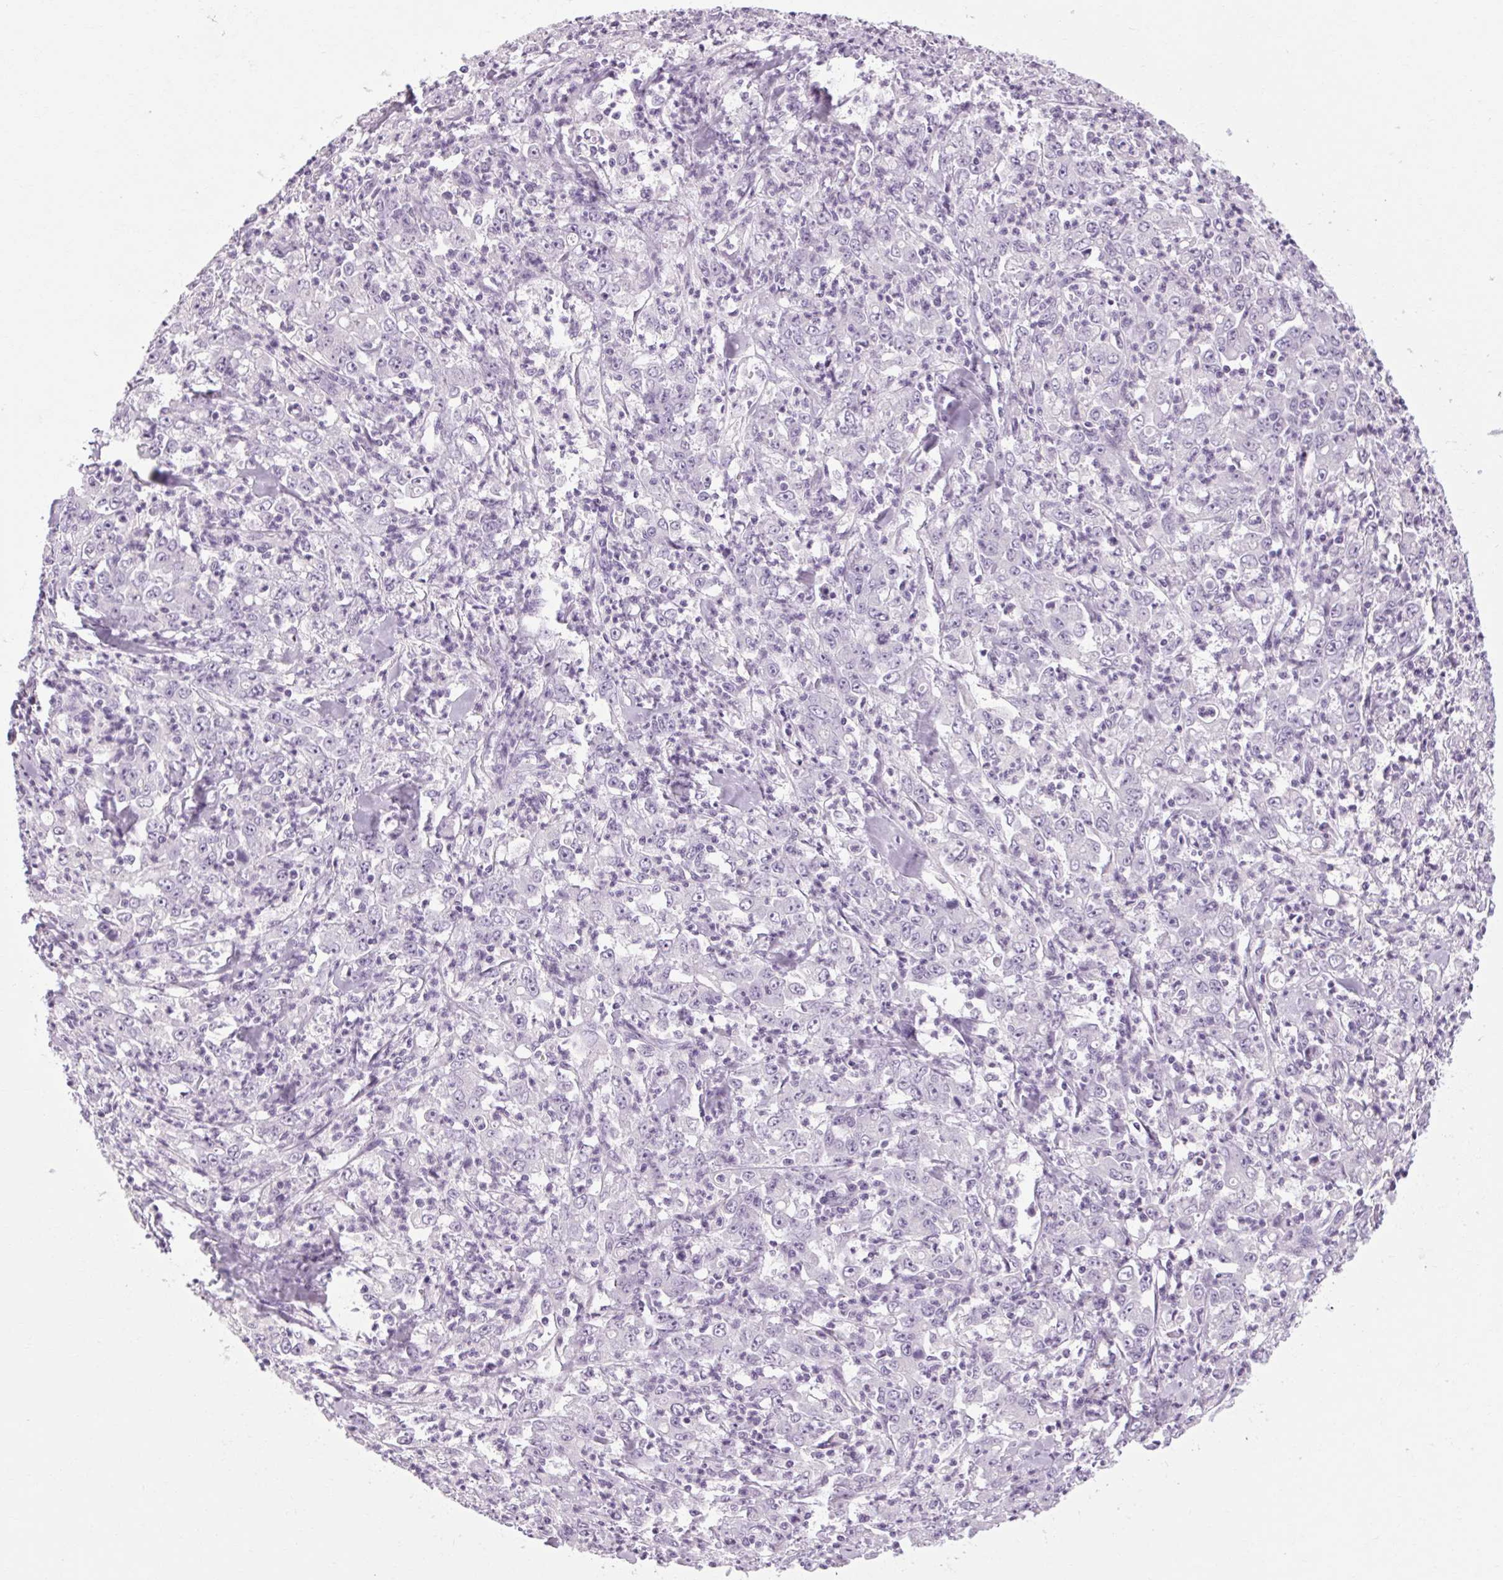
{"staining": {"intensity": "negative", "quantity": "none", "location": "none"}, "tissue": "stomach cancer", "cell_type": "Tumor cells", "image_type": "cancer", "snomed": [{"axis": "morphology", "description": "Adenocarcinoma, NOS"}, {"axis": "topography", "description": "Stomach, lower"}], "caption": "Photomicrograph shows no protein staining in tumor cells of stomach cancer (adenocarcinoma) tissue.", "gene": "POMC", "patient": {"sex": "female", "age": 71}}